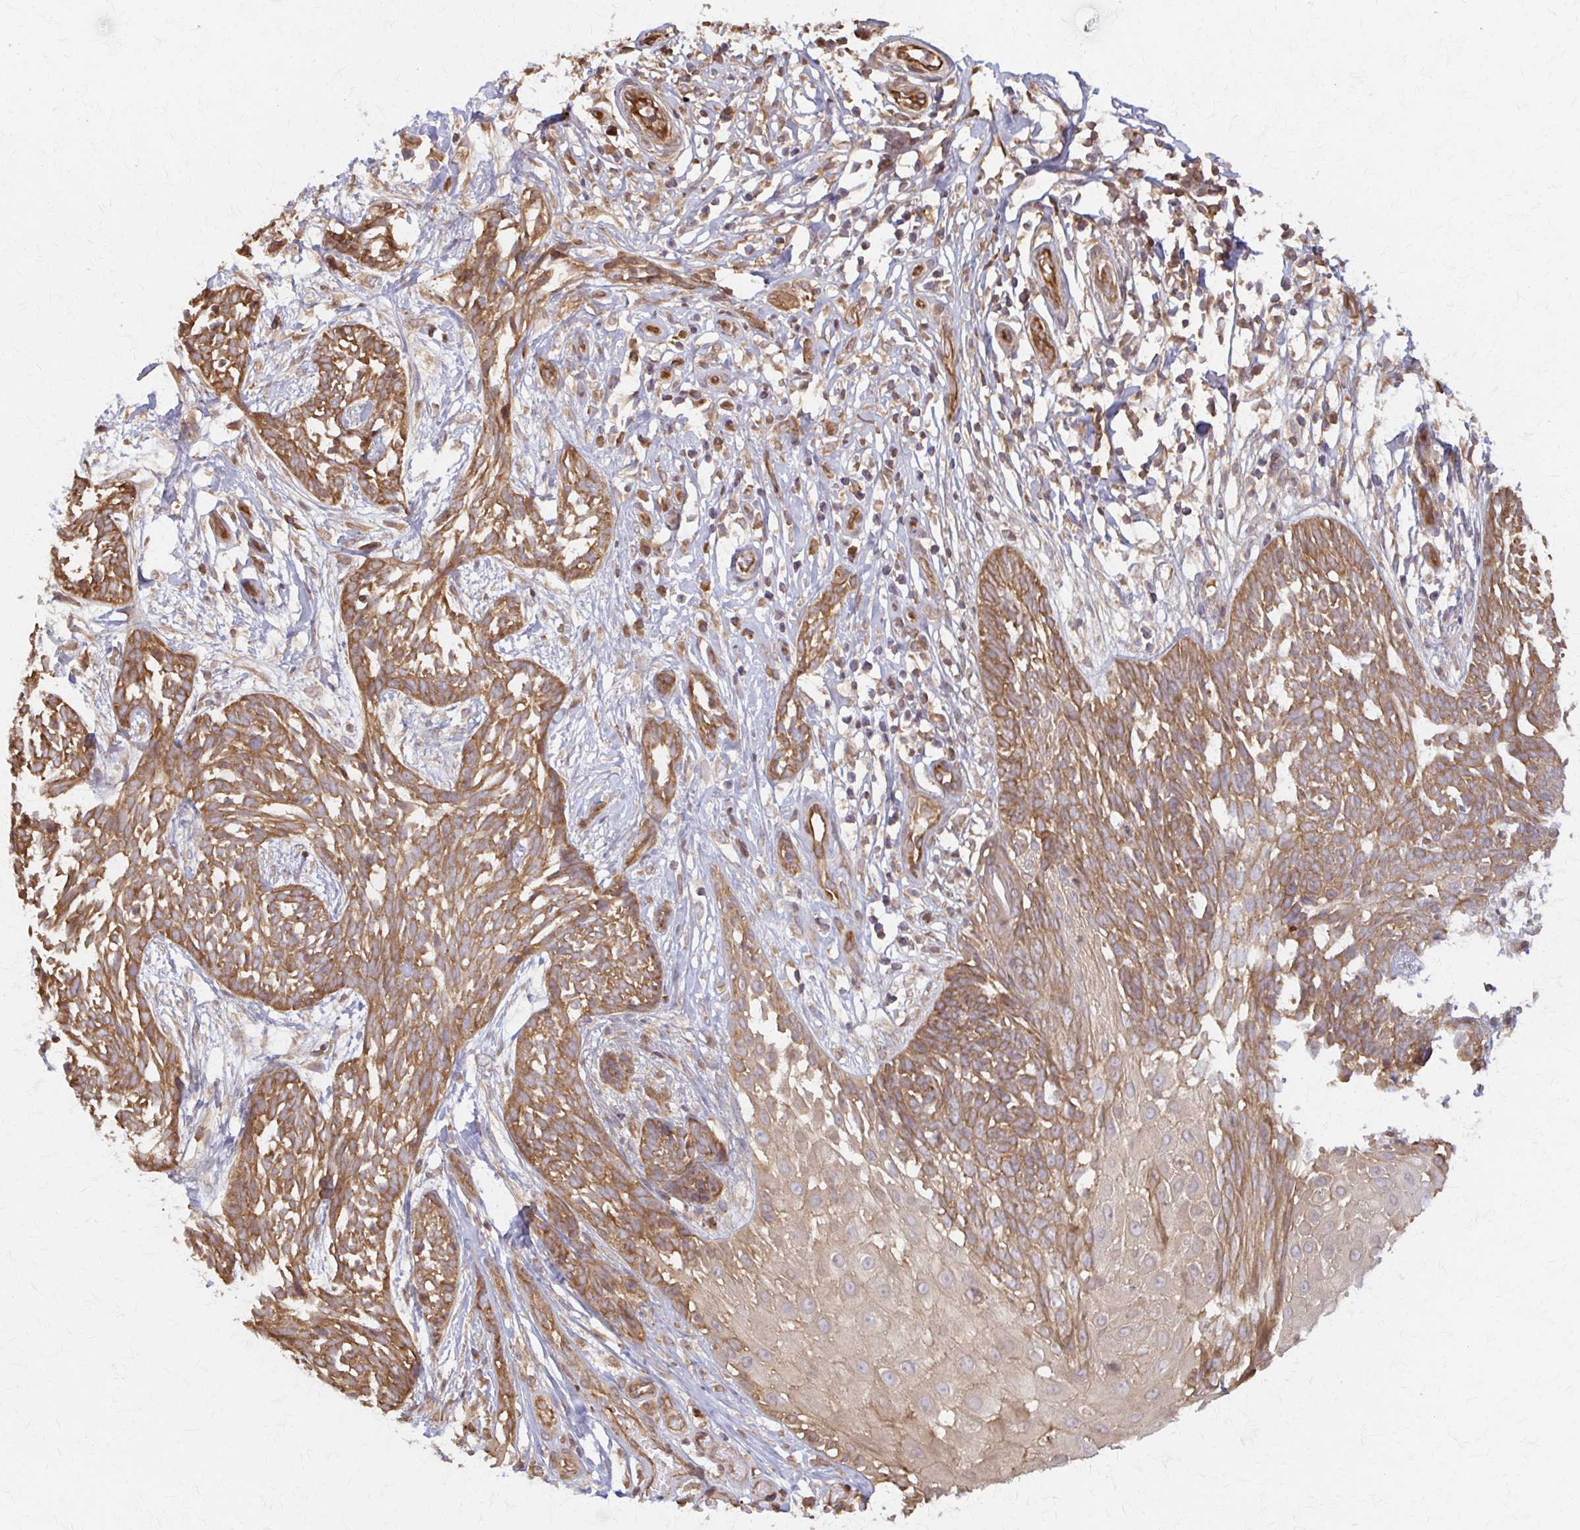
{"staining": {"intensity": "moderate", "quantity": ">75%", "location": "cytoplasmic/membranous"}, "tissue": "skin cancer", "cell_type": "Tumor cells", "image_type": "cancer", "snomed": [{"axis": "morphology", "description": "Basal cell carcinoma"}, {"axis": "topography", "description": "Skin"}, {"axis": "topography", "description": "Skin, foot"}], "caption": "Moderate cytoplasmic/membranous protein expression is seen in about >75% of tumor cells in skin cancer.", "gene": "ARHGAP35", "patient": {"sex": "female", "age": 86}}